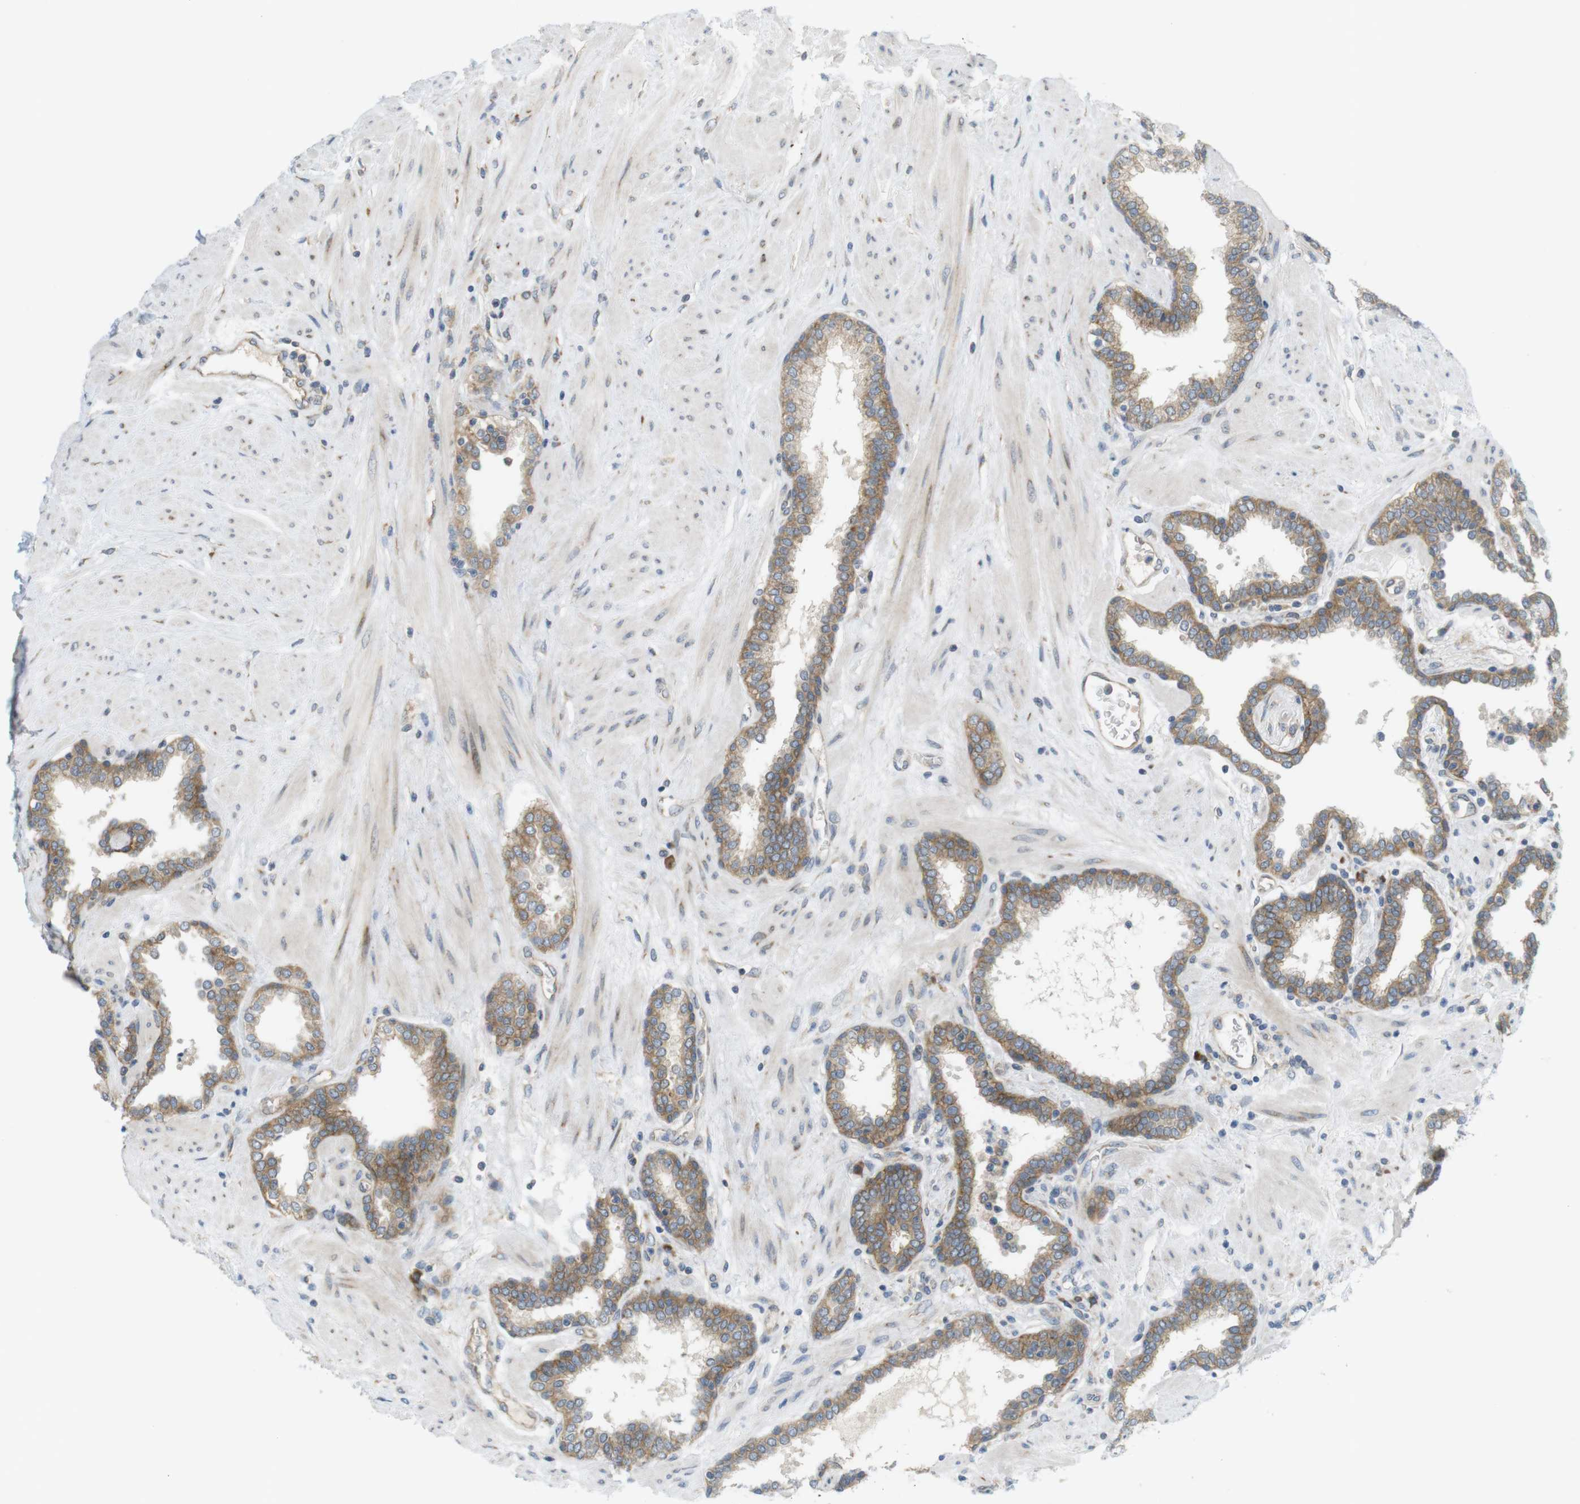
{"staining": {"intensity": "moderate", "quantity": ">75%", "location": "cytoplasmic/membranous"}, "tissue": "prostate", "cell_type": "Glandular cells", "image_type": "normal", "snomed": [{"axis": "morphology", "description": "Normal tissue, NOS"}, {"axis": "topography", "description": "Prostate"}], "caption": "Immunohistochemical staining of normal prostate demonstrates >75% levels of moderate cytoplasmic/membranous protein expression in approximately >75% of glandular cells.", "gene": "GJC3", "patient": {"sex": "male", "age": 51}}